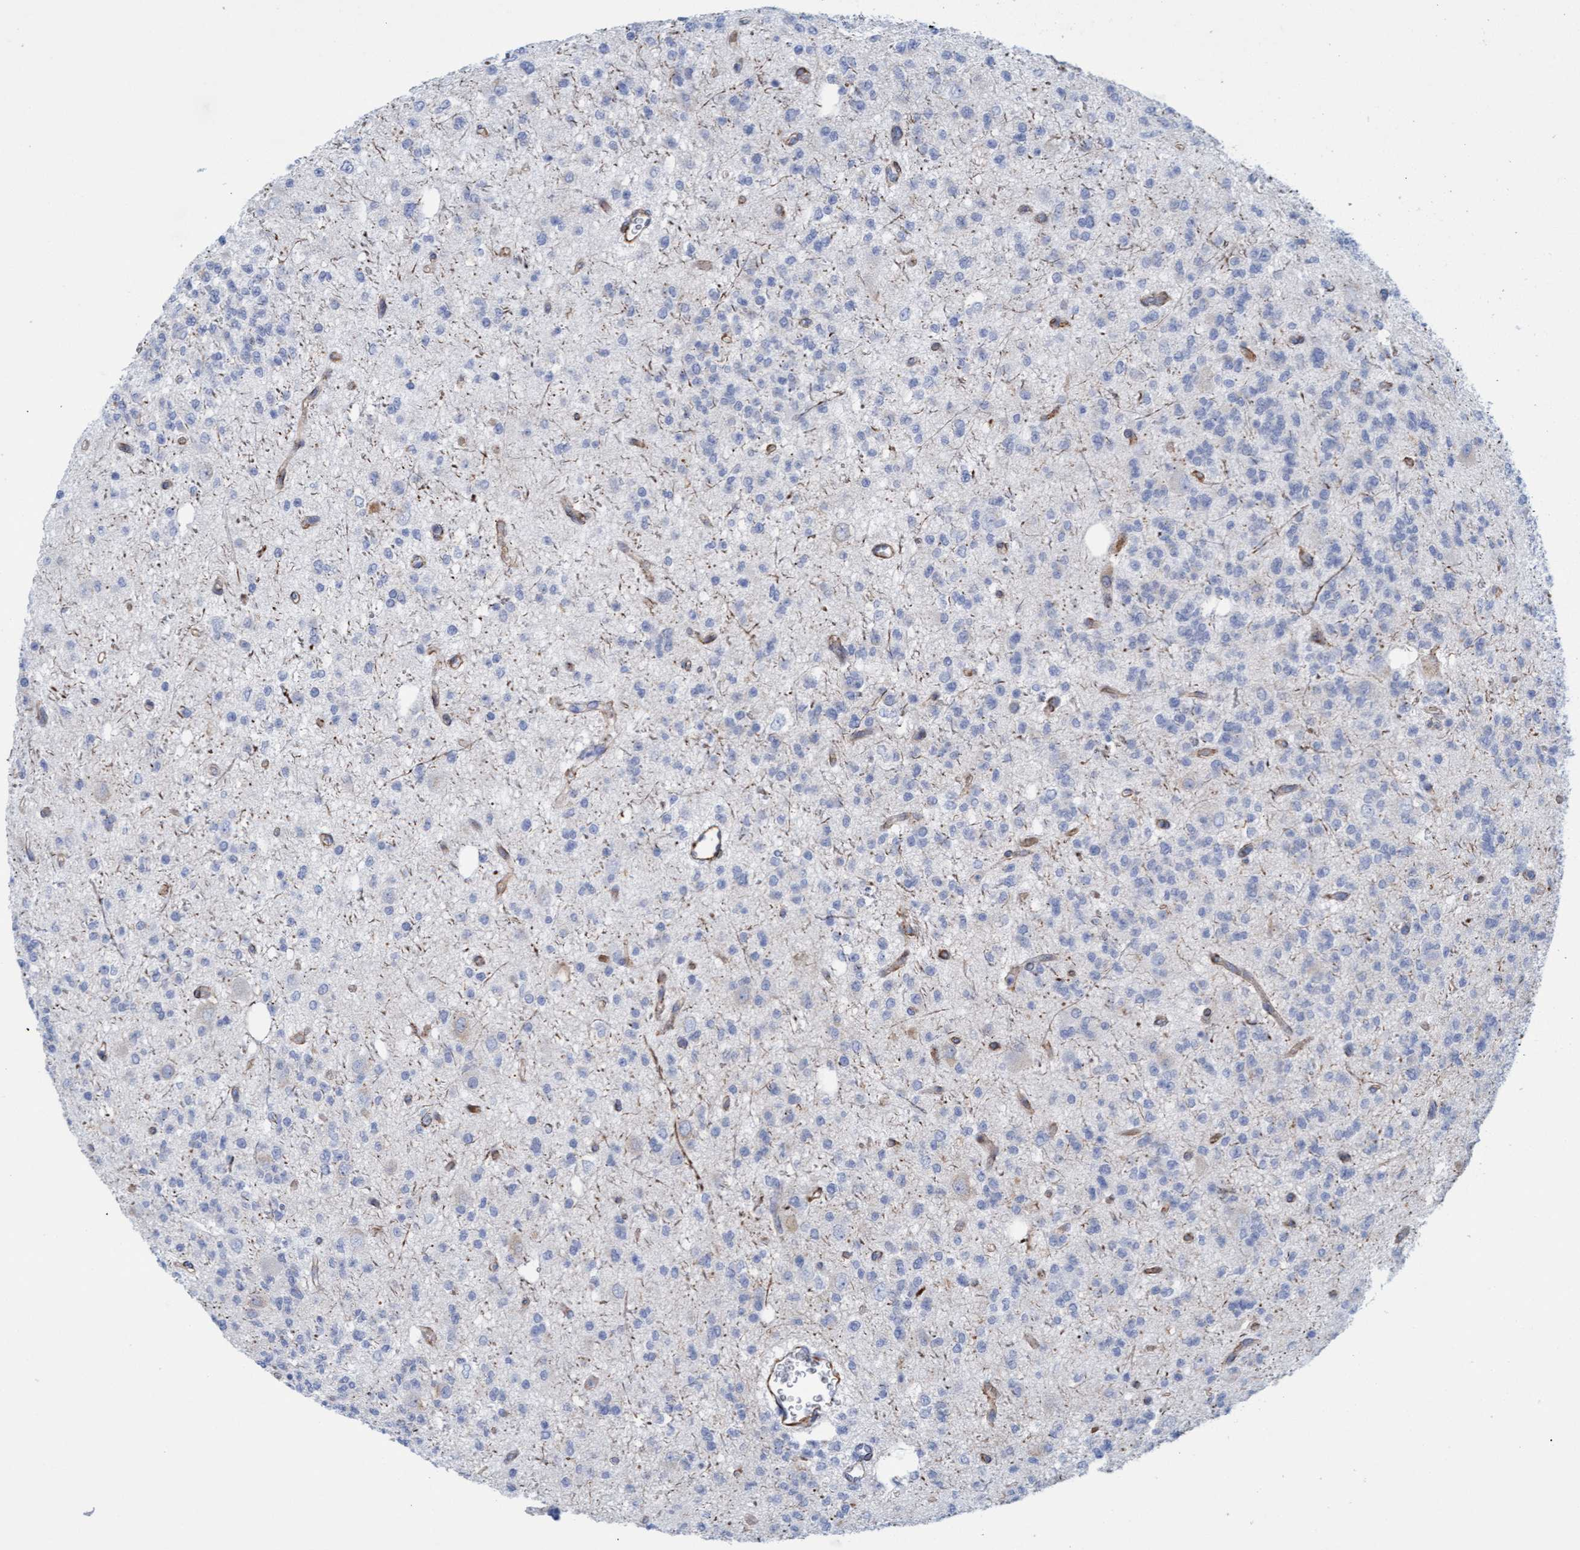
{"staining": {"intensity": "negative", "quantity": "none", "location": "none"}, "tissue": "glioma", "cell_type": "Tumor cells", "image_type": "cancer", "snomed": [{"axis": "morphology", "description": "Glioma, malignant, Low grade"}, {"axis": "topography", "description": "Brain"}], "caption": "This is a image of immunohistochemistry (IHC) staining of glioma, which shows no positivity in tumor cells. The staining is performed using DAB brown chromogen with nuclei counter-stained in using hematoxylin.", "gene": "MTFR1", "patient": {"sex": "male", "age": 38}}